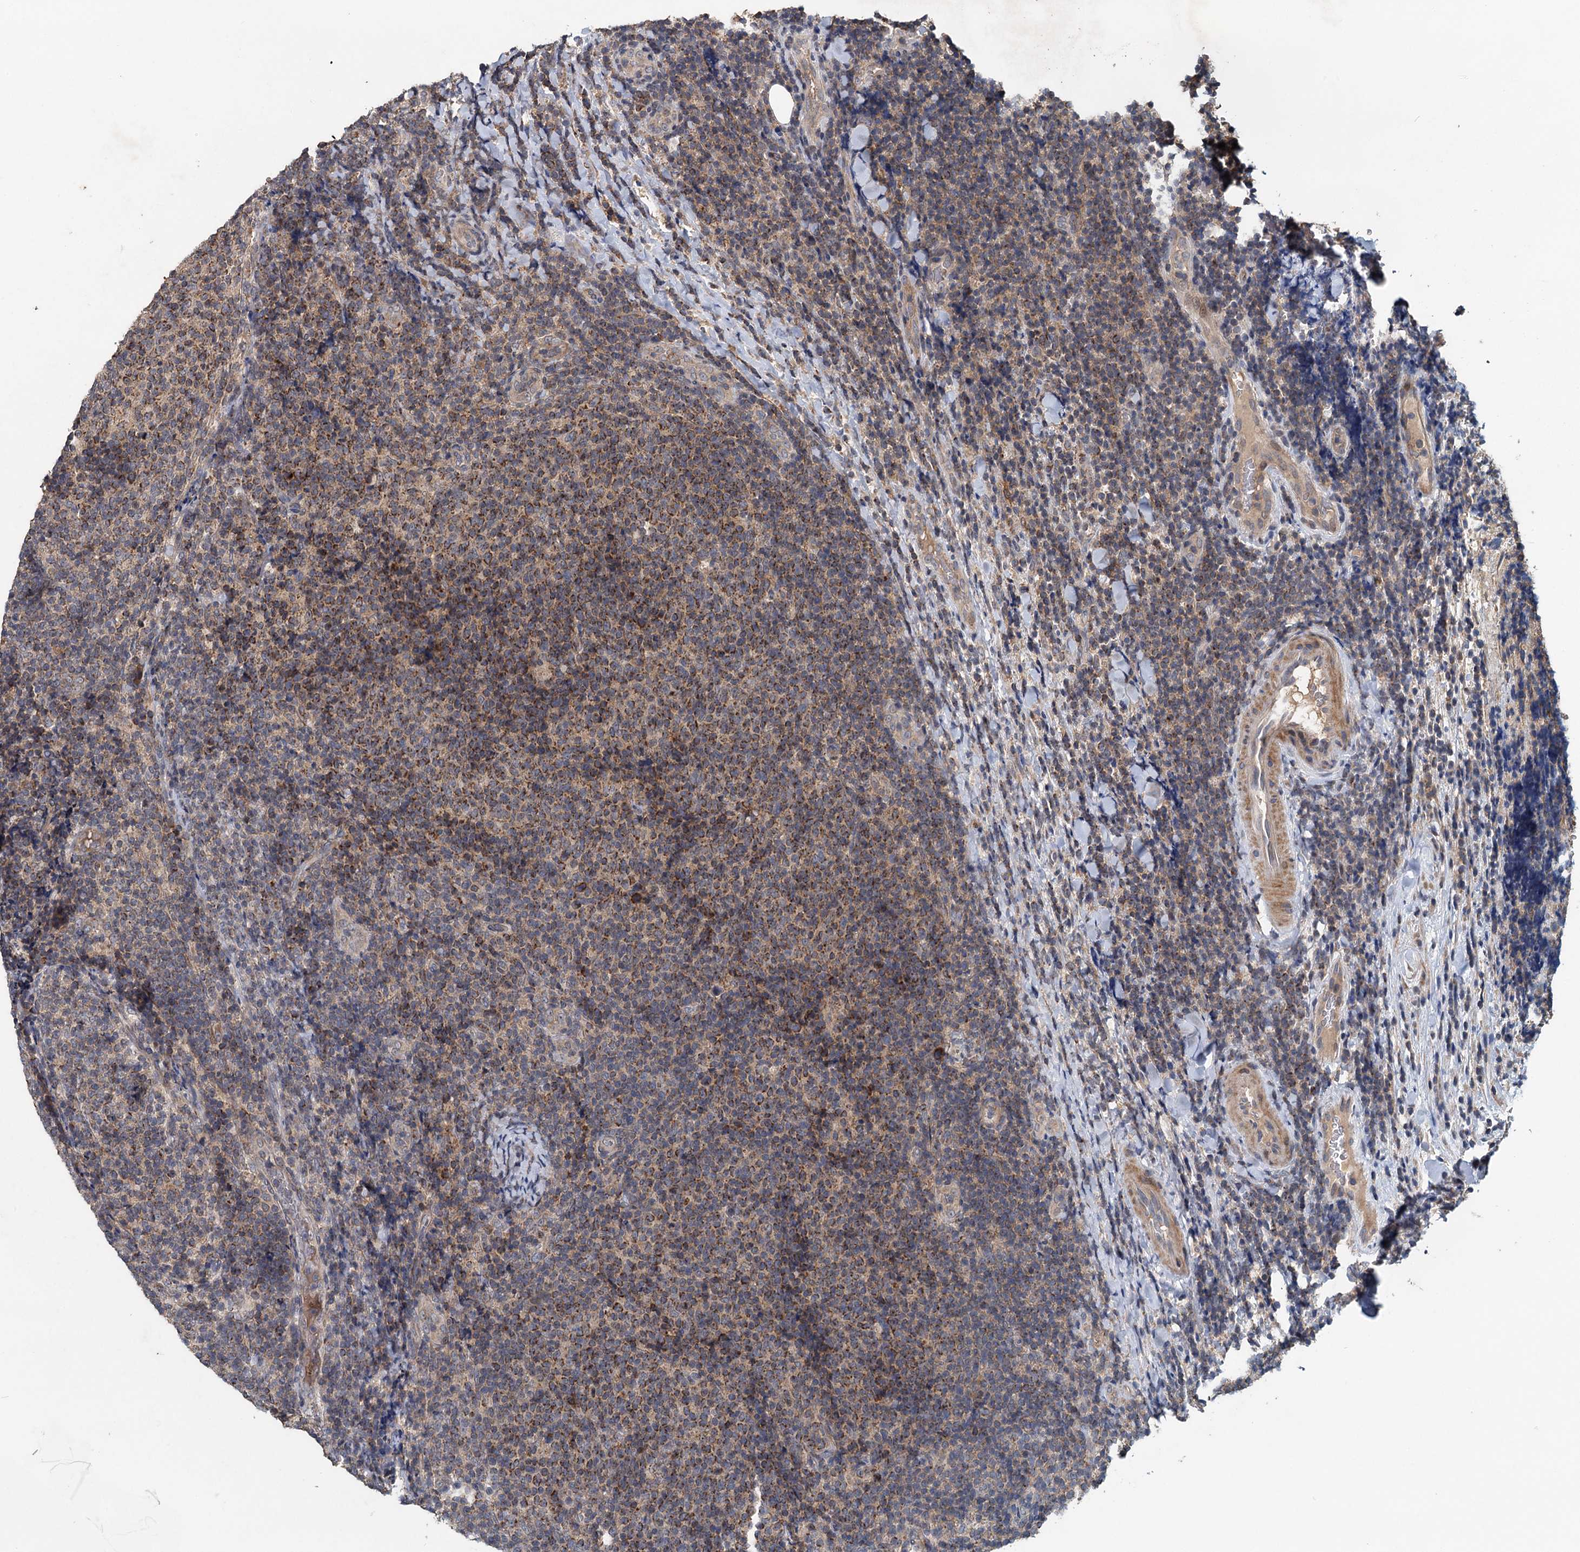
{"staining": {"intensity": "moderate", "quantity": ">75%", "location": "cytoplasmic/membranous"}, "tissue": "lymphoma", "cell_type": "Tumor cells", "image_type": "cancer", "snomed": [{"axis": "morphology", "description": "Malignant lymphoma, non-Hodgkin's type, Low grade"}, {"axis": "topography", "description": "Lymph node"}], "caption": "IHC micrograph of neoplastic tissue: human malignant lymphoma, non-Hodgkin's type (low-grade) stained using IHC demonstrates medium levels of moderate protein expression localized specifically in the cytoplasmic/membranous of tumor cells, appearing as a cytoplasmic/membranous brown color.", "gene": "OTUB1", "patient": {"sex": "male", "age": 66}}